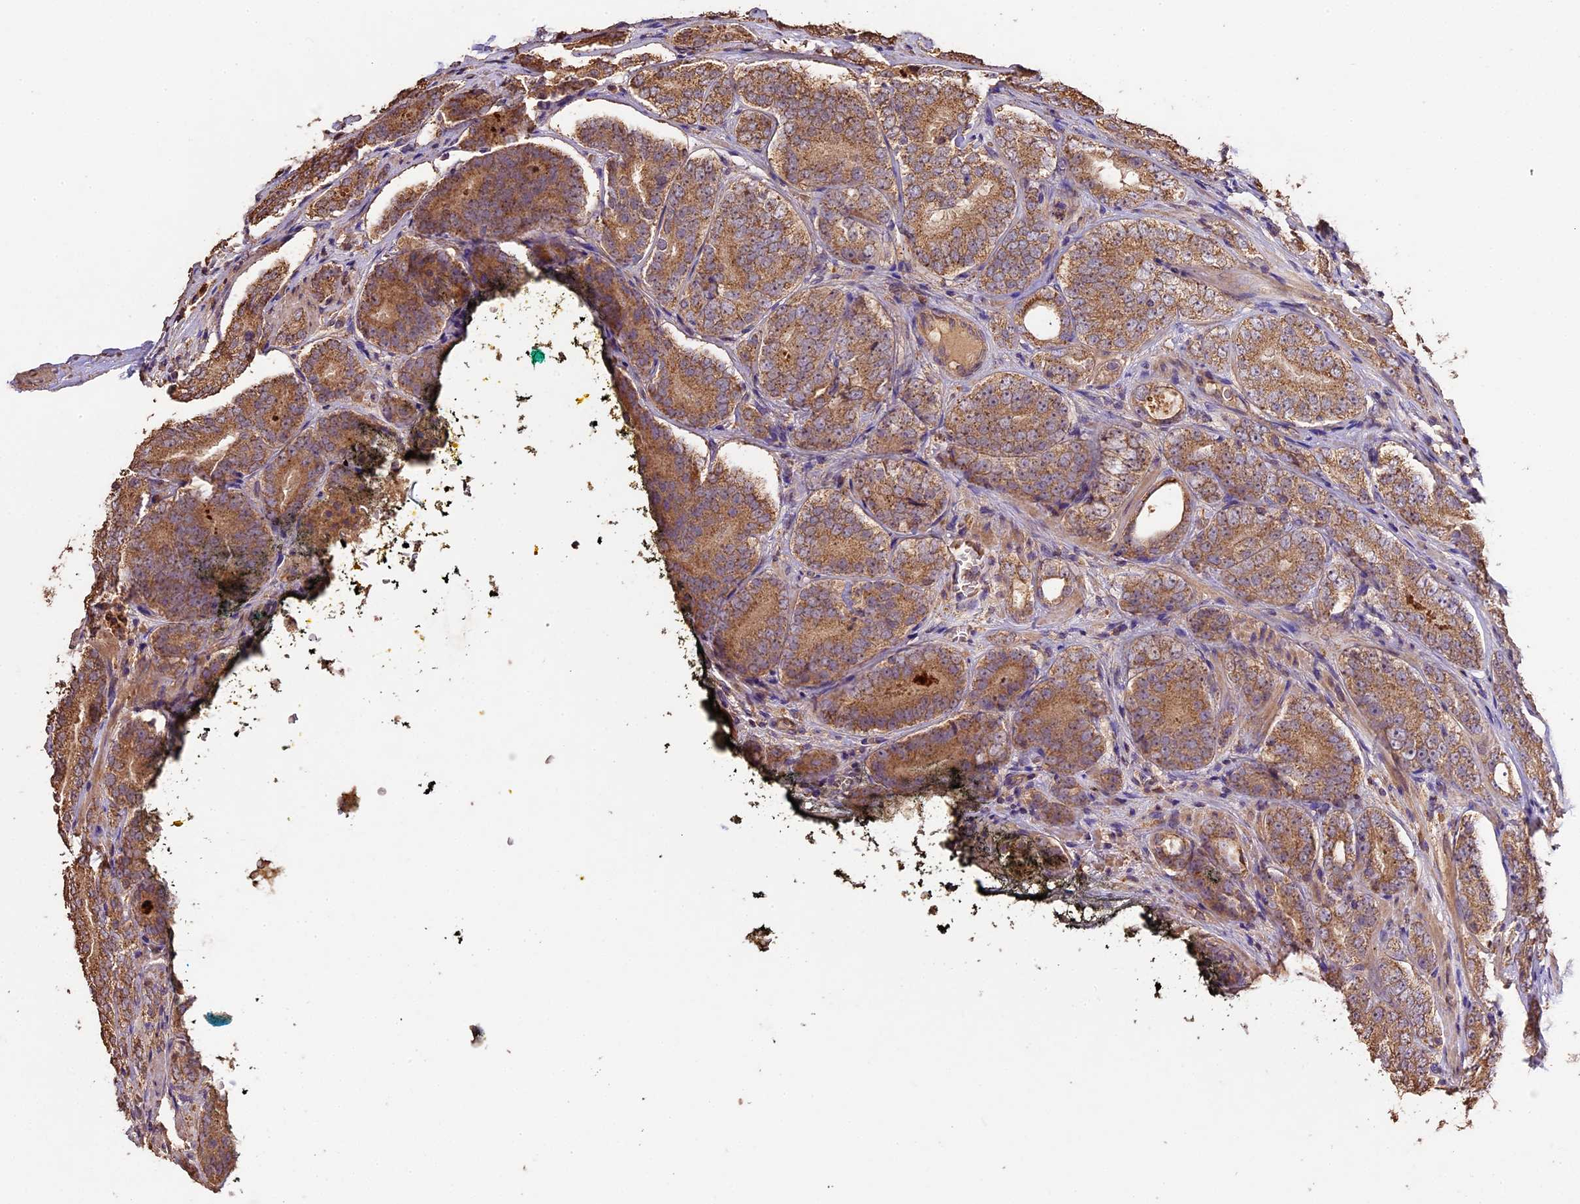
{"staining": {"intensity": "moderate", "quantity": ">75%", "location": "cytoplasmic/membranous"}, "tissue": "prostate cancer", "cell_type": "Tumor cells", "image_type": "cancer", "snomed": [{"axis": "morphology", "description": "Adenocarcinoma, High grade"}, {"axis": "topography", "description": "Prostate"}], "caption": "A photomicrograph of human prostate cancer stained for a protein exhibits moderate cytoplasmic/membranous brown staining in tumor cells. (DAB = brown stain, brightfield microscopy at high magnification).", "gene": "CRLF1", "patient": {"sex": "male", "age": 56}}